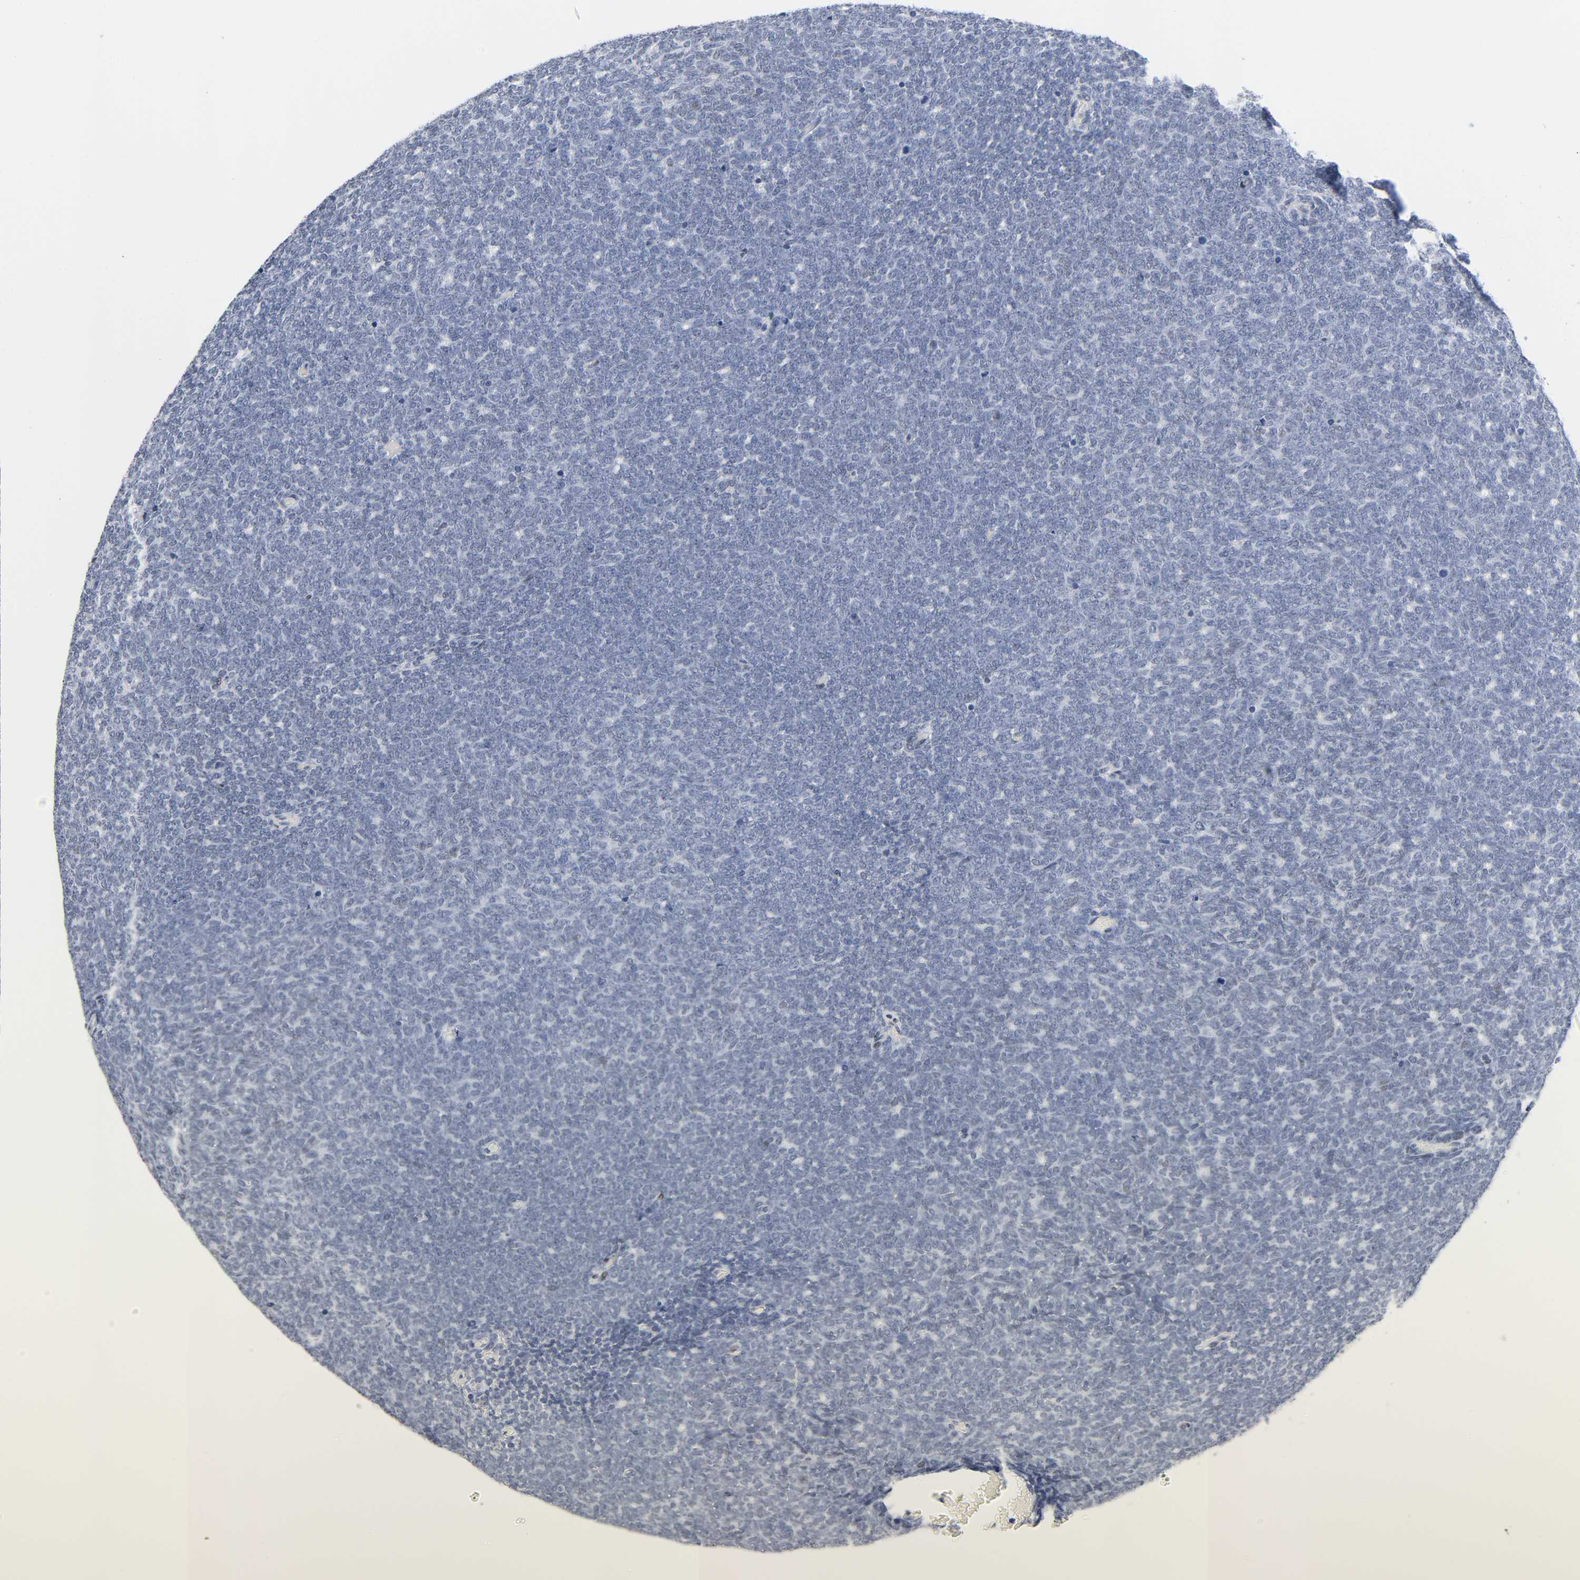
{"staining": {"intensity": "negative", "quantity": "none", "location": "none"}, "tissue": "renal cancer", "cell_type": "Tumor cells", "image_type": "cancer", "snomed": [{"axis": "morphology", "description": "Neoplasm, malignant, NOS"}, {"axis": "topography", "description": "Kidney"}], "caption": "Photomicrograph shows no significant protein staining in tumor cells of renal neoplasm (malignant).", "gene": "NAB2", "patient": {"sex": "male", "age": 28}}